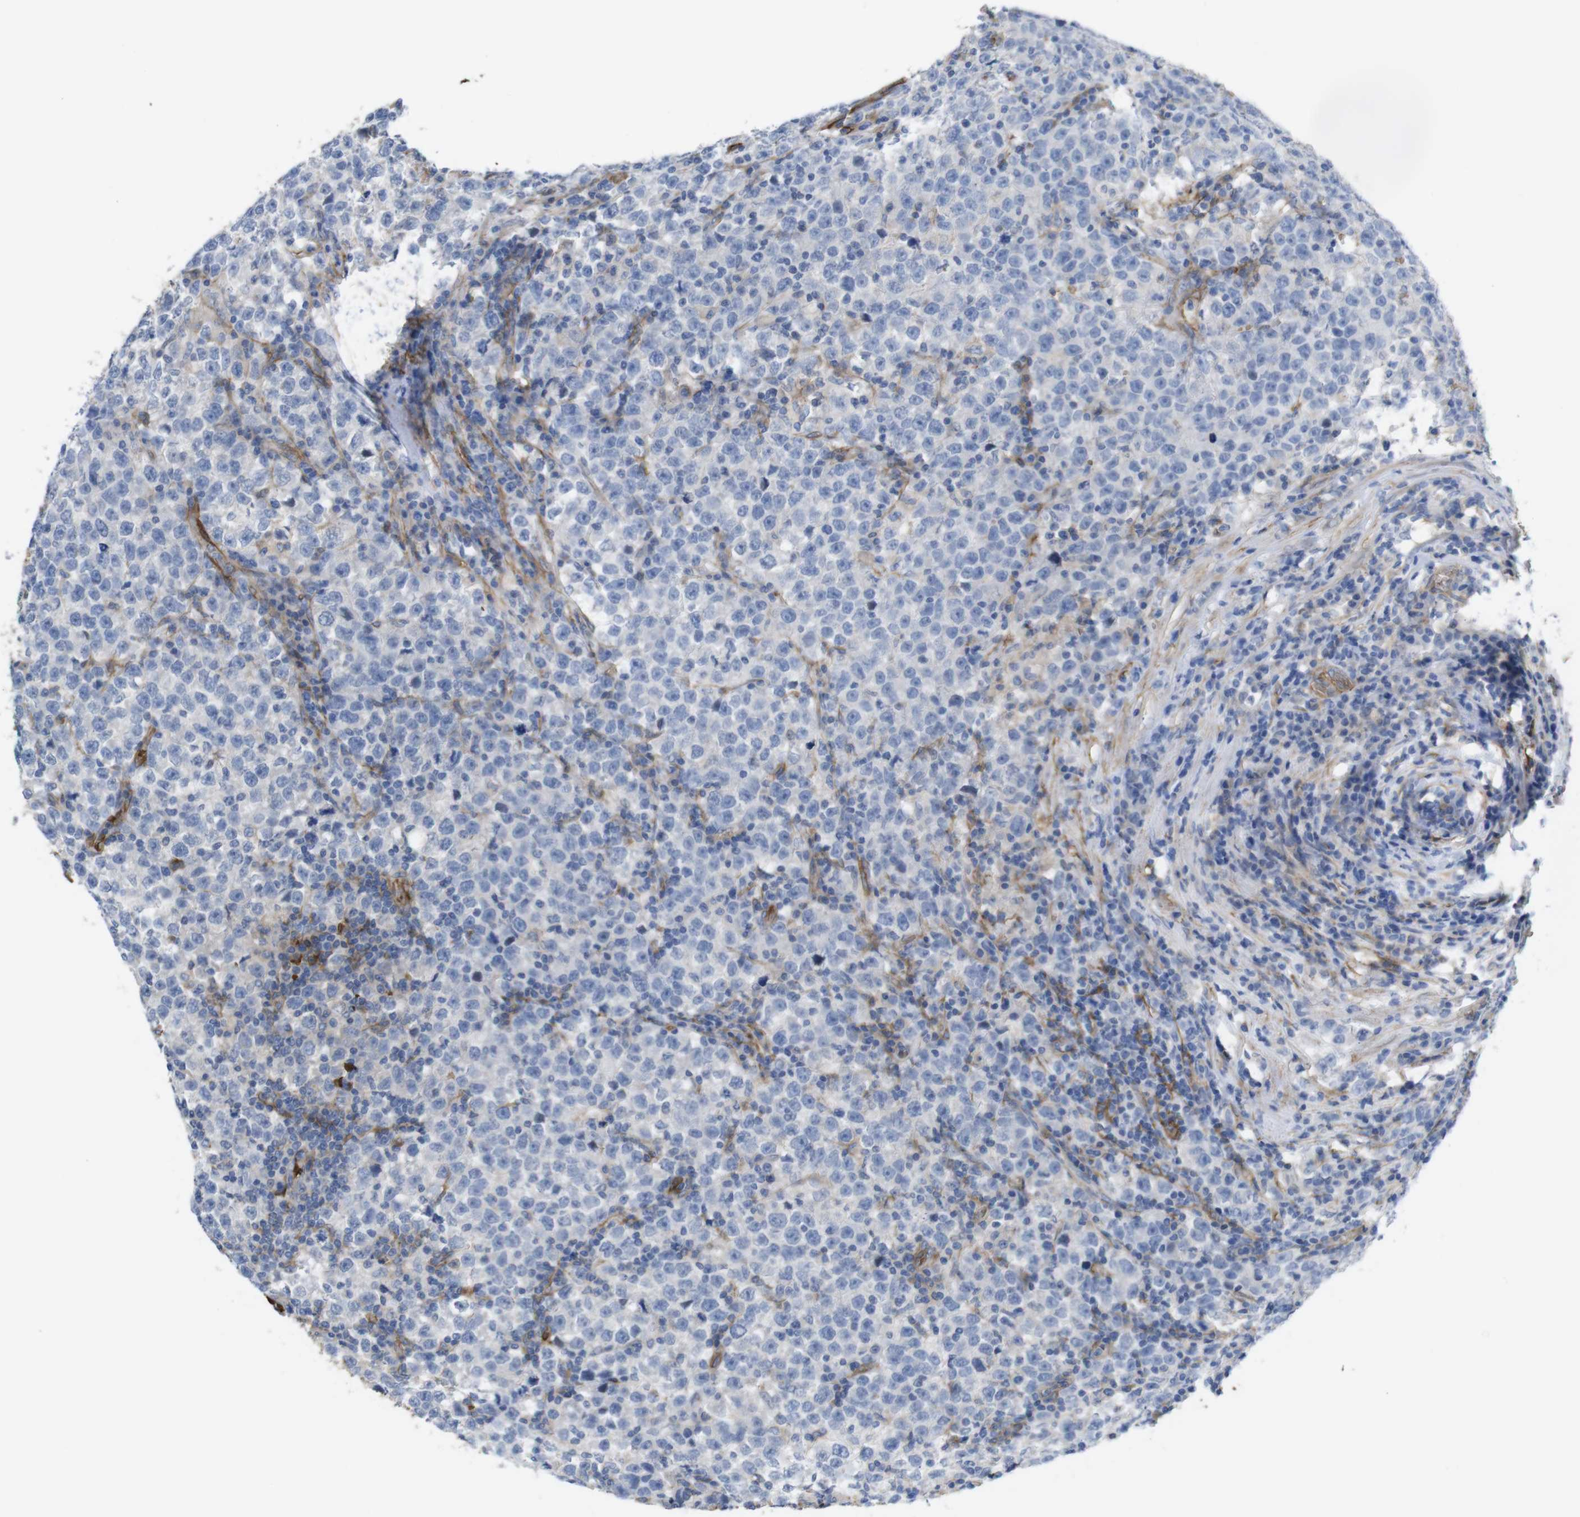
{"staining": {"intensity": "negative", "quantity": "none", "location": "none"}, "tissue": "testis cancer", "cell_type": "Tumor cells", "image_type": "cancer", "snomed": [{"axis": "morphology", "description": "Seminoma, NOS"}, {"axis": "topography", "description": "Testis"}], "caption": "High power microscopy micrograph of an immunohistochemistry histopathology image of testis cancer (seminoma), revealing no significant staining in tumor cells. (DAB IHC, high magnification).", "gene": "CYBRD1", "patient": {"sex": "male", "age": 43}}